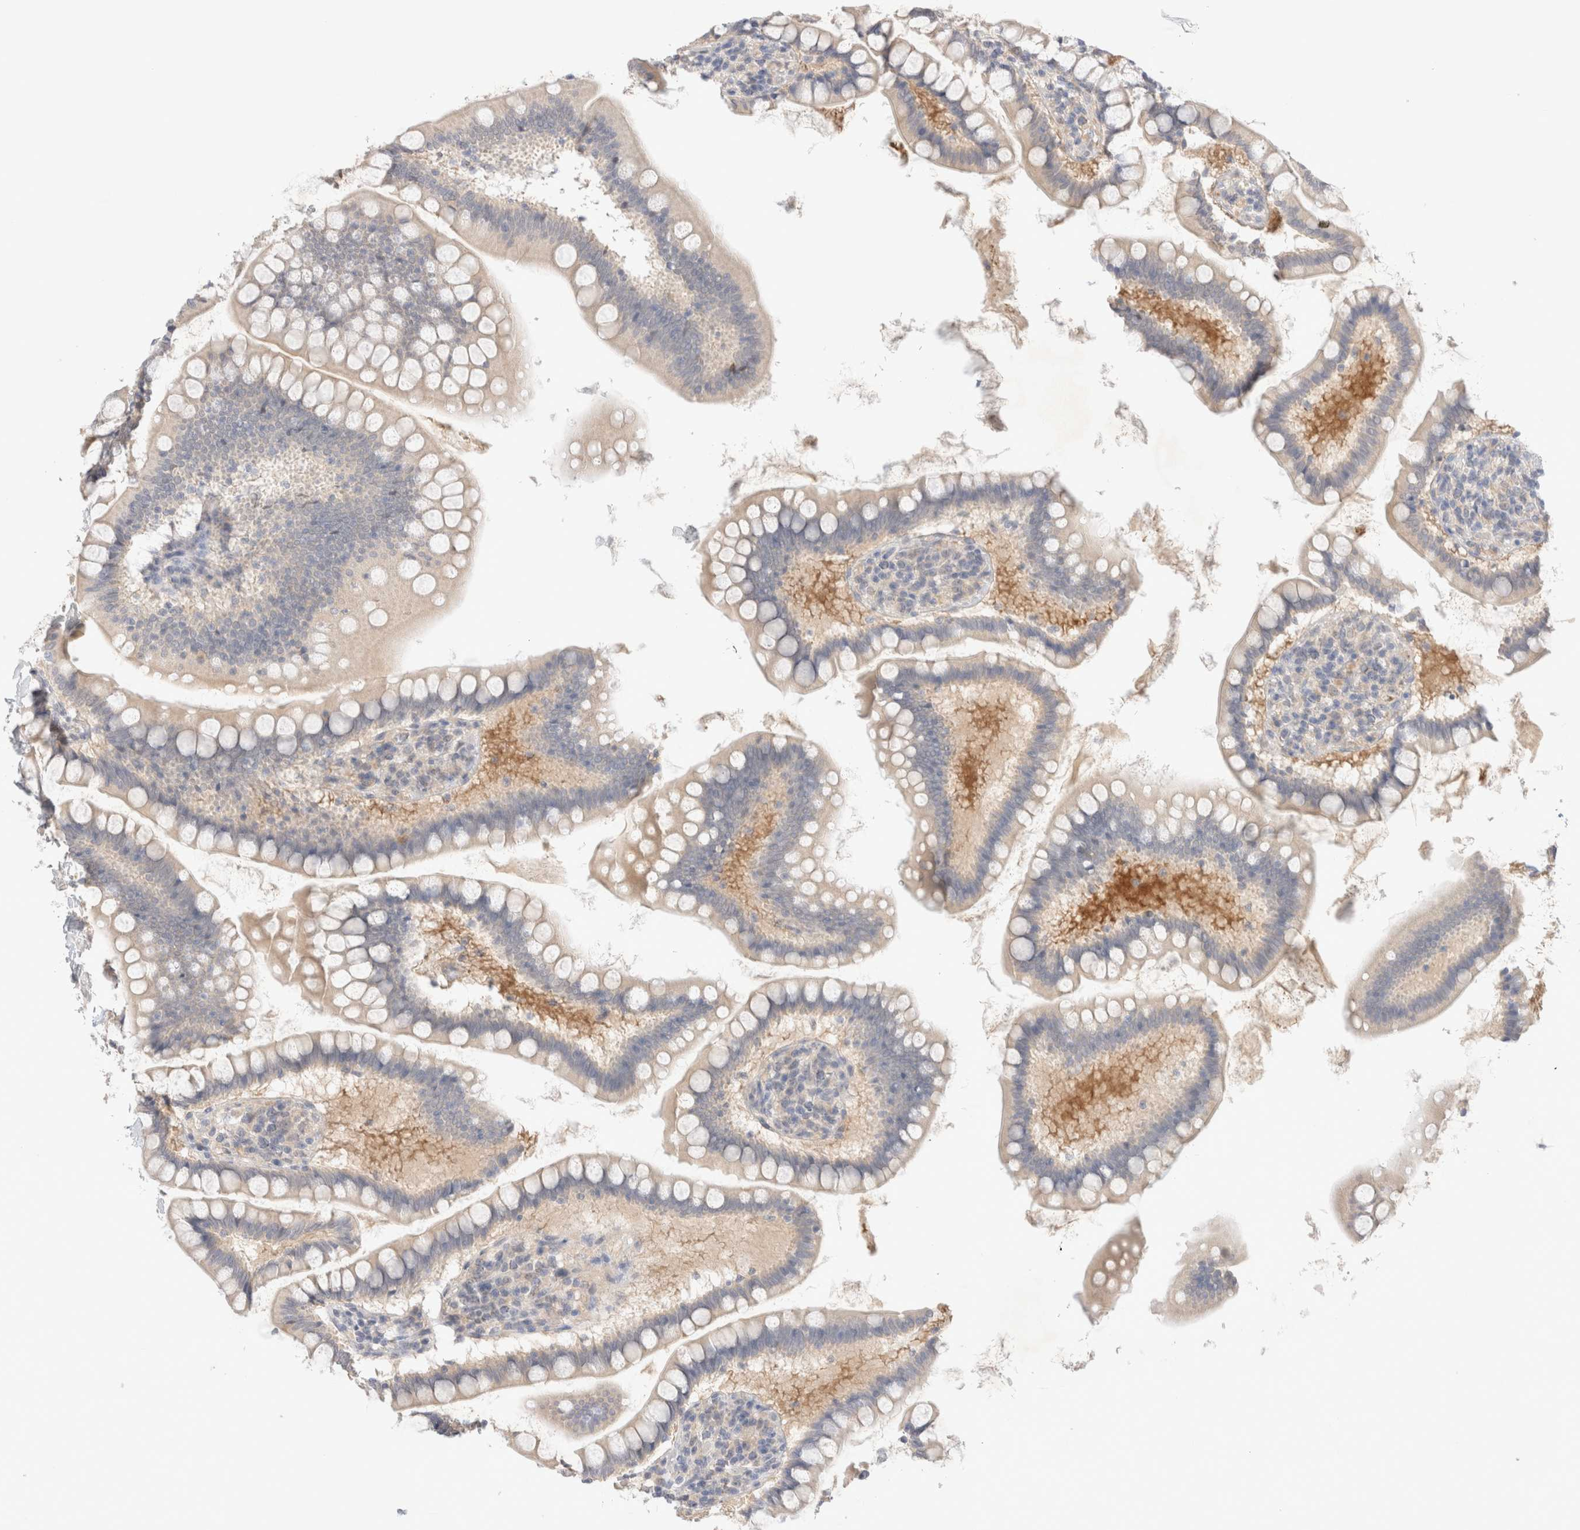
{"staining": {"intensity": "weak", "quantity": "<25%", "location": "cytoplasmic/membranous"}, "tissue": "small intestine", "cell_type": "Glandular cells", "image_type": "normal", "snomed": [{"axis": "morphology", "description": "Normal tissue, NOS"}, {"axis": "topography", "description": "Small intestine"}], "caption": "Small intestine stained for a protein using immunohistochemistry (IHC) exhibits no staining glandular cells.", "gene": "SPATA20", "patient": {"sex": "female", "age": 84}}